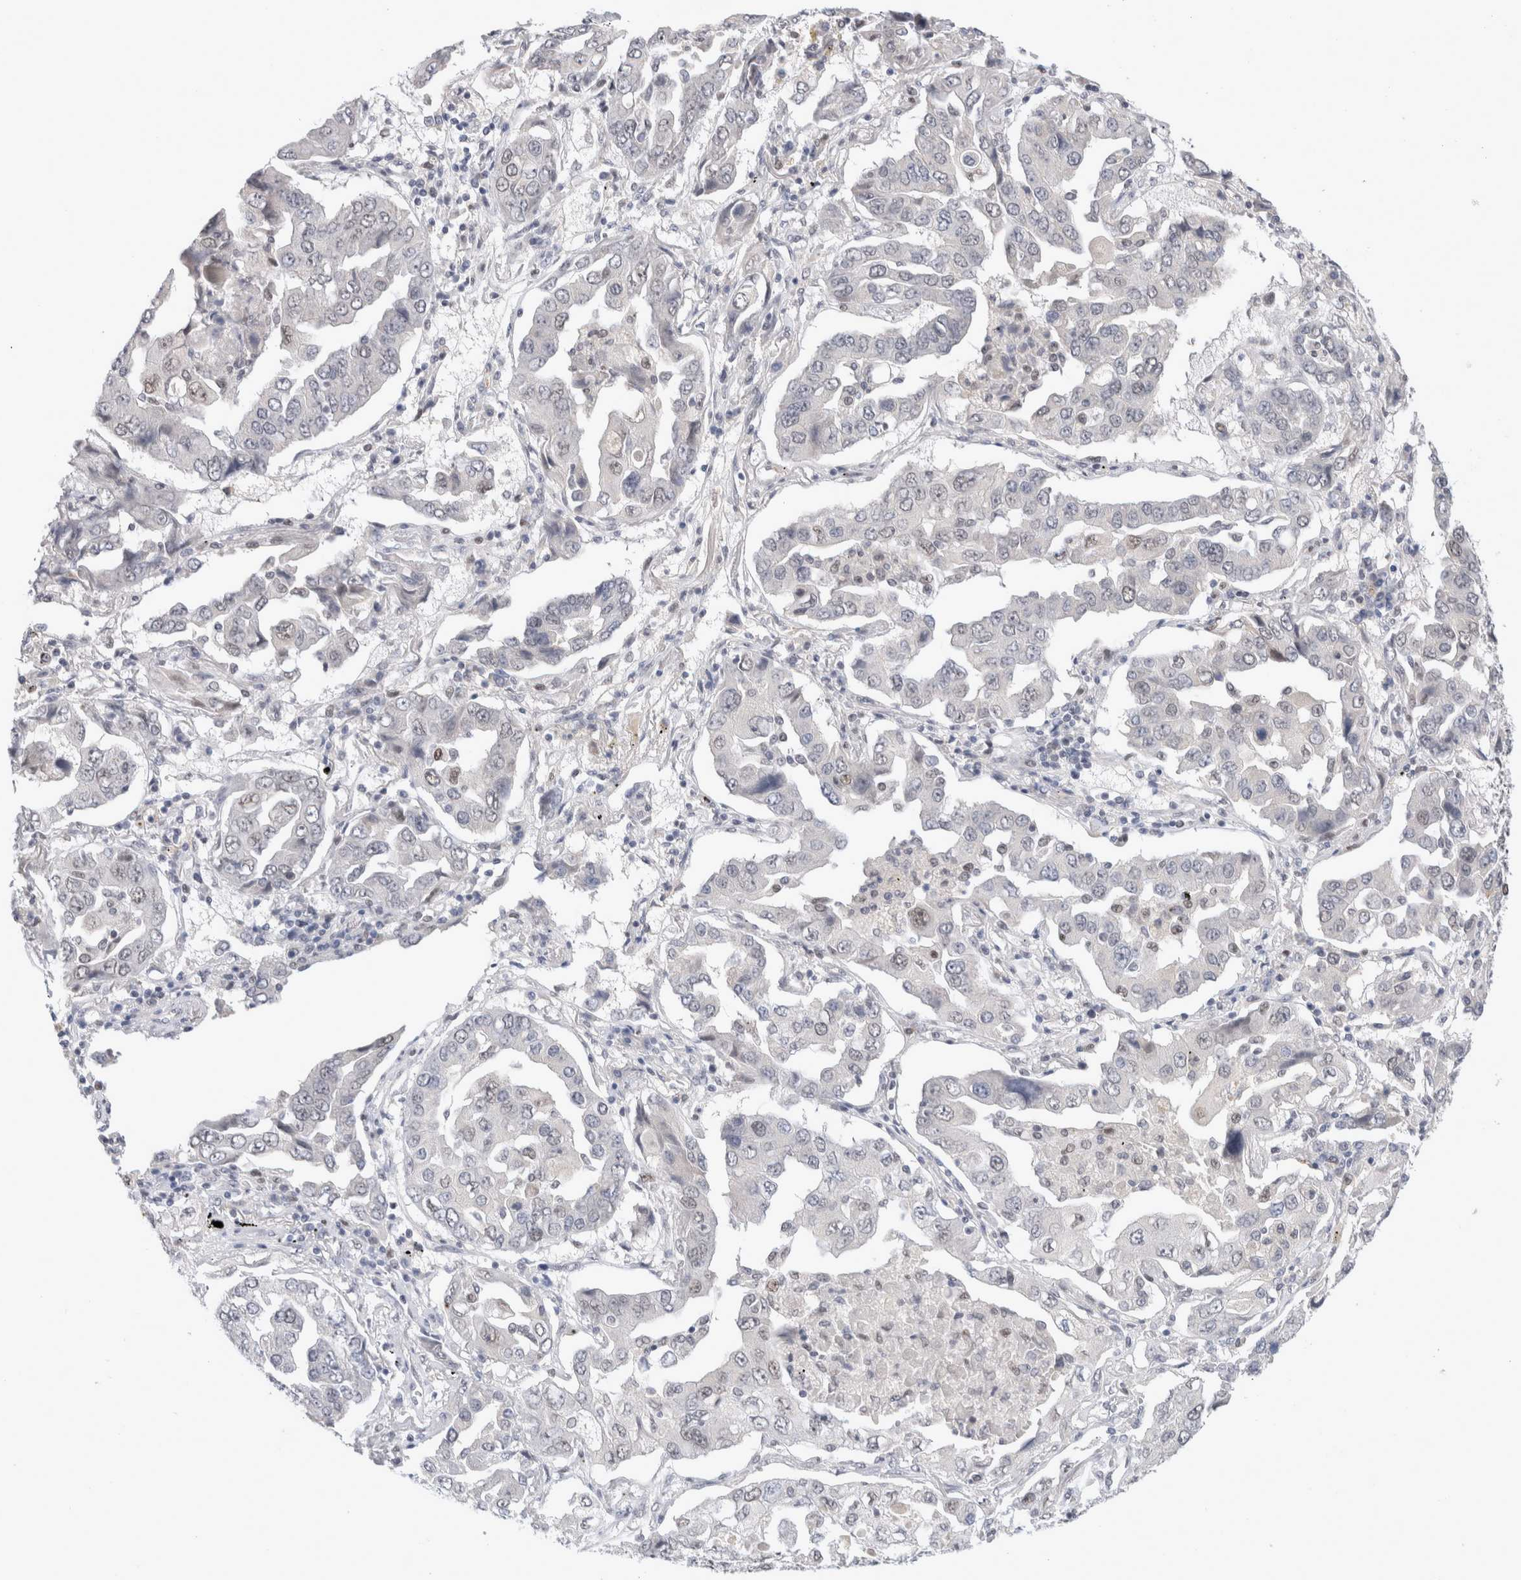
{"staining": {"intensity": "negative", "quantity": "none", "location": "none"}, "tissue": "lung cancer", "cell_type": "Tumor cells", "image_type": "cancer", "snomed": [{"axis": "morphology", "description": "Adenocarcinoma, NOS"}, {"axis": "topography", "description": "Lung"}], "caption": "Image shows no protein positivity in tumor cells of lung adenocarcinoma tissue. Brightfield microscopy of immunohistochemistry (IHC) stained with DAB (brown) and hematoxylin (blue), captured at high magnification.", "gene": "KNL1", "patient": {"sex": "female", "age": 65}}